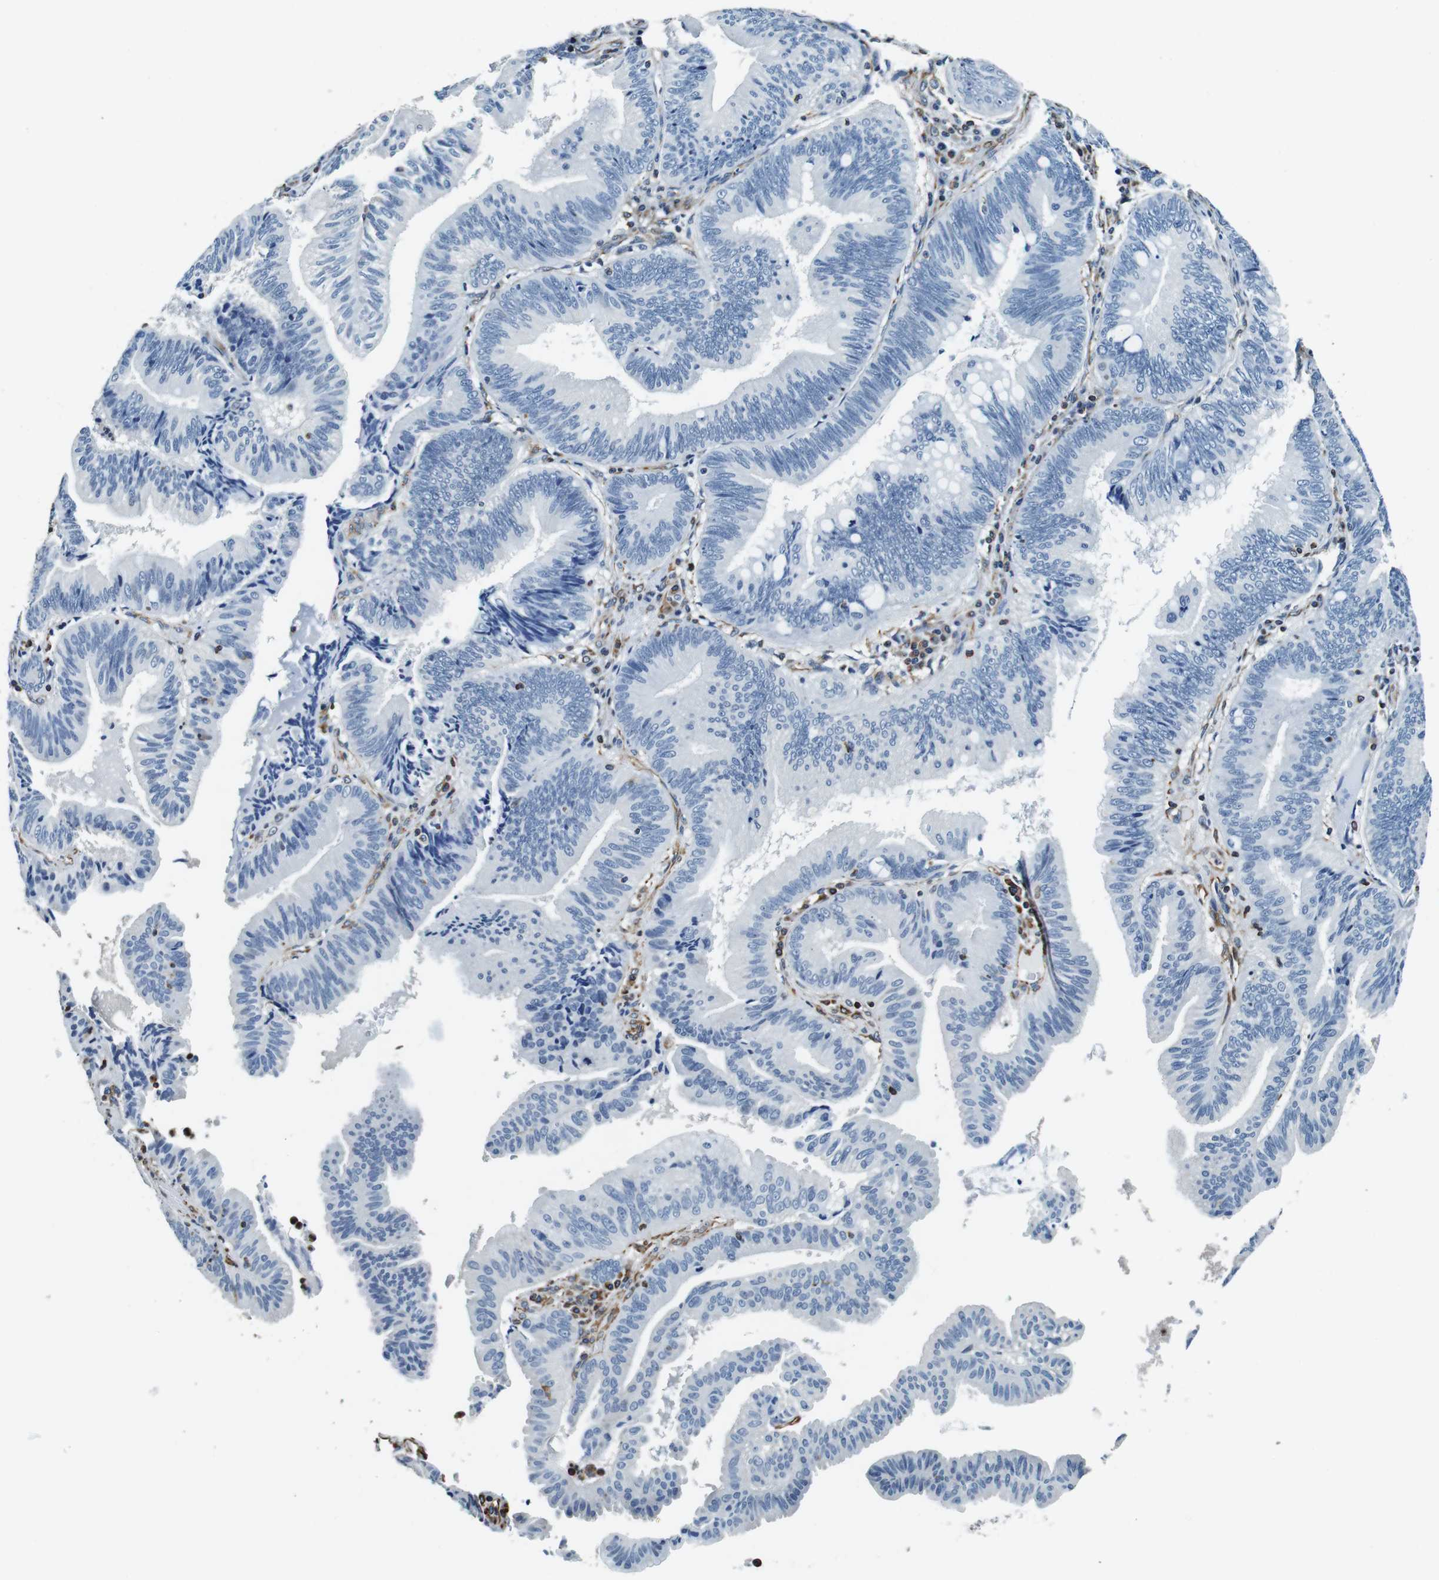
{"staining": {"intensity": "negative", "quantity": "none", "location": "none"}, "tissue": "pancreatic cancer", "cell_type": "Tumor cells", "image_type": "cancer", "snomed": [{"axis": "morphology", "description": "Adenocarcinoma, NOS"}, {"axis": "topography", "description": "Pancreas"}], "caption": "Tumor cells show no significant positivity in pancreatic cancer (adenocarcinoma).", "gene": "GJE1", "patient": {"sex": "male", "age": 82}}